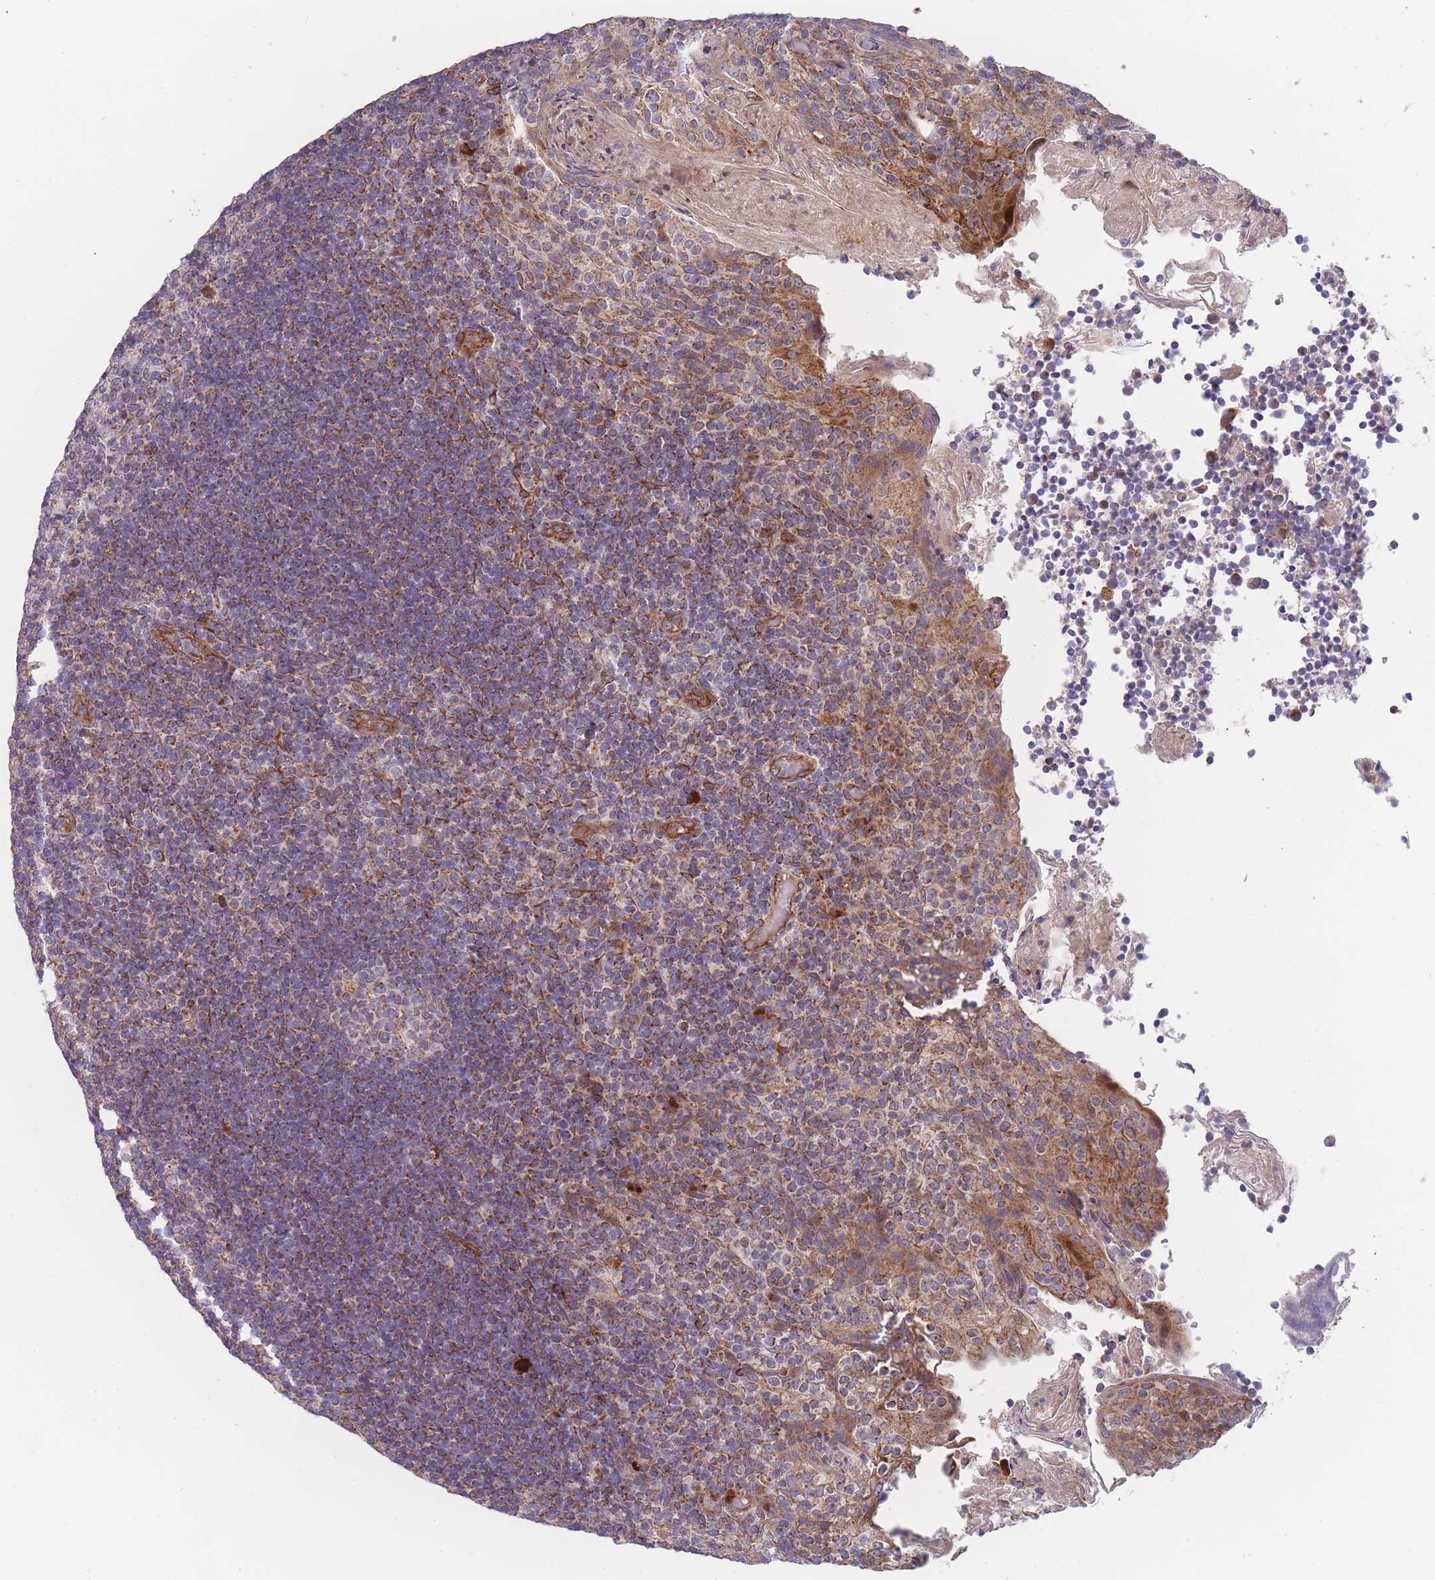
{"staining": {"intensity": "weak", "quantity": "25%-75%", "location": "cytoplasmic/membranous"}, "tissue": "tonsil", "cell_type": "Germinal center cells", "image_type": "normal", "snomed": [{"axis": "morphology", "description": "Normal tissue, NOS"}, {"axis": "topography", "description": "Tonsil"}], "caption": "Tonsil stained with IHC shows weak cytoplasmic/membranous positivity in approximately 25%-75% of germinal center cells.", "gene": "MTRES1", "patient": {"sex": "female", "age": 10}}